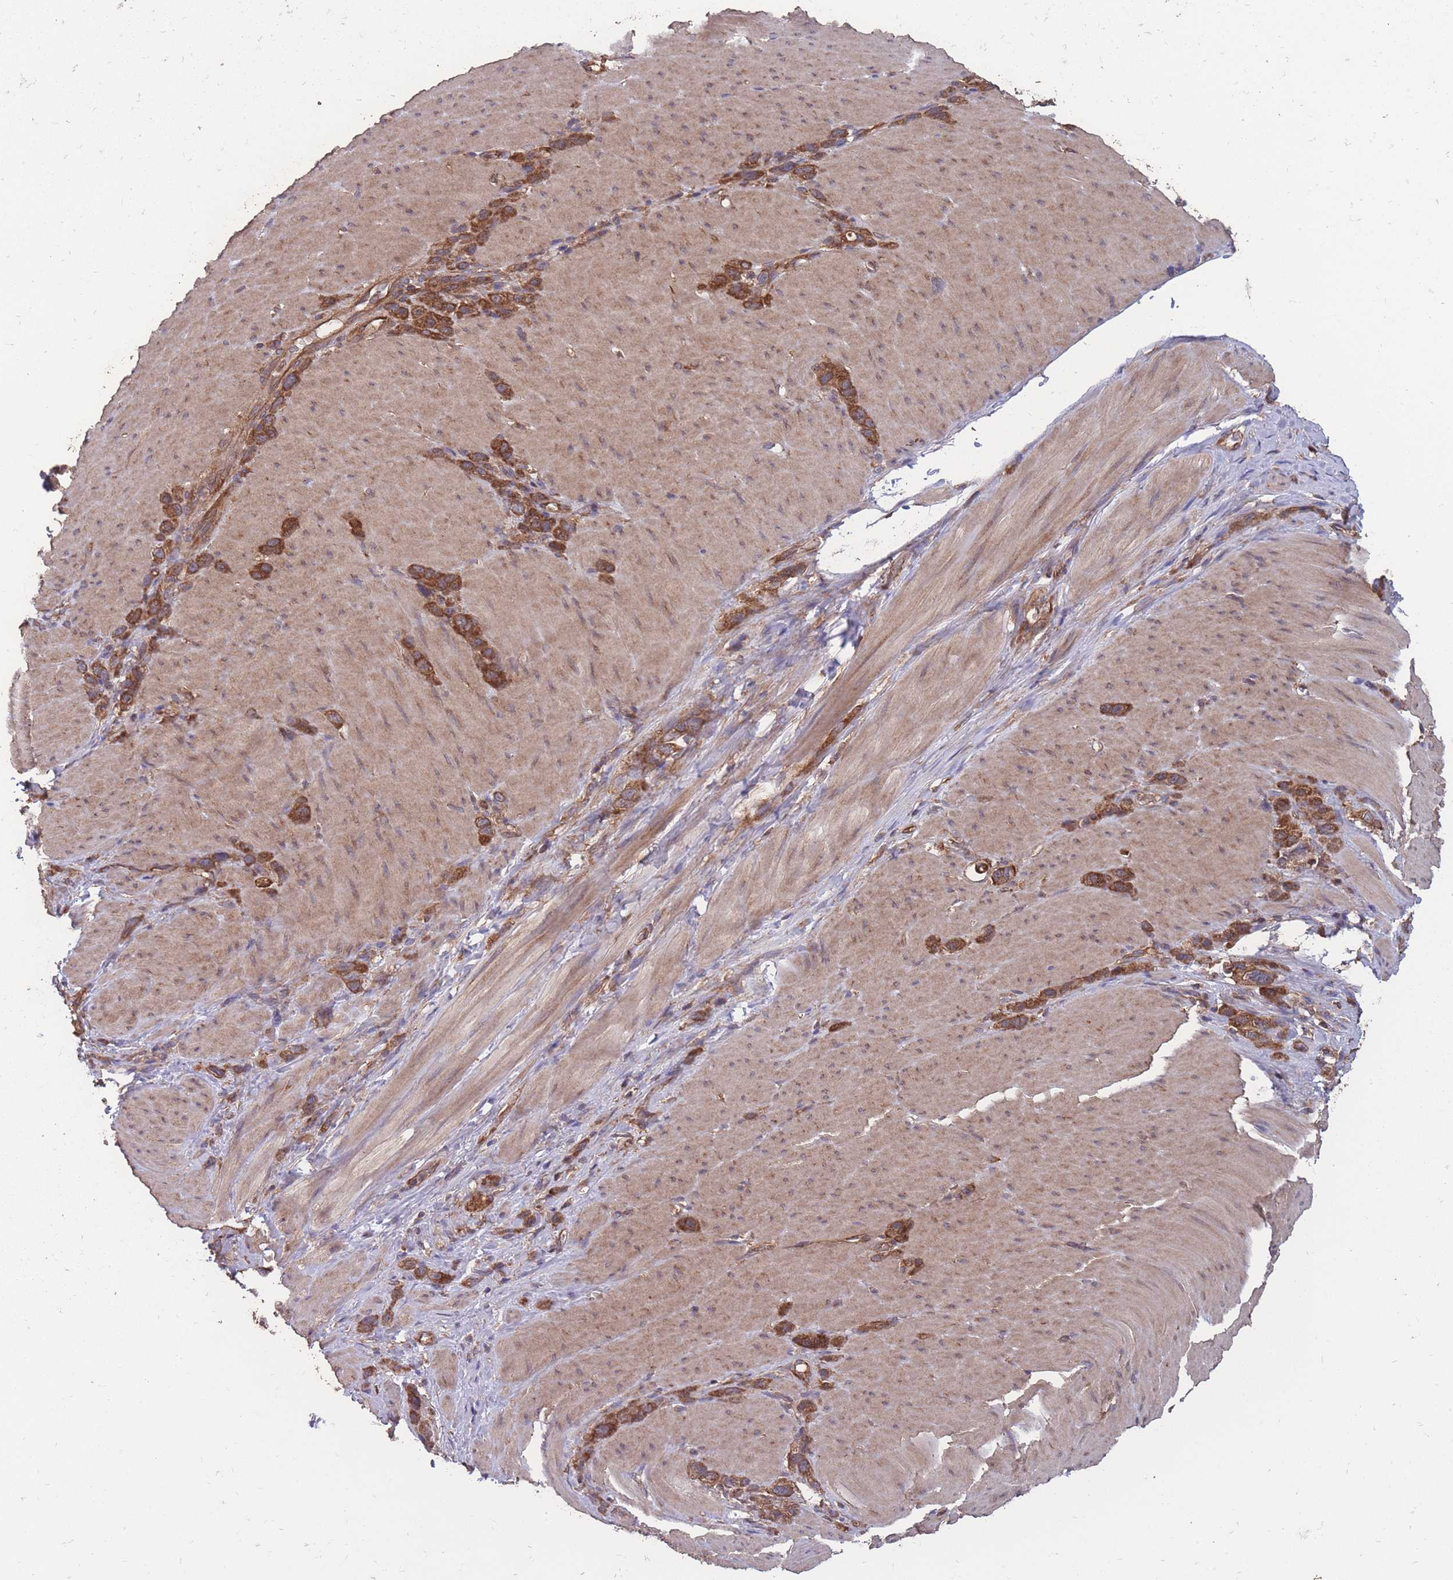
{"staining": {"intensity": "strong", "quantity": ">75%", "location": "cytoplasmic/membranous"}, "tissue": "stomach cancer", "cell_type": "Tumor cells", "image_type": "cancer", "snomed": [{"axis": "morphology", "description": "Adenocarcinoma, NOS"}, {"axis": "topography", "description": "Stomach"}], "caption": "Stomach cancer (adenocarcinoma) was stained to show a protein in brown. There is high levels of strong cytoplasmic/membranous positivity in approximately >75% of tumor cells.", "gene": "ZPR1", "patient": {"sex": "female", "age": 65}}